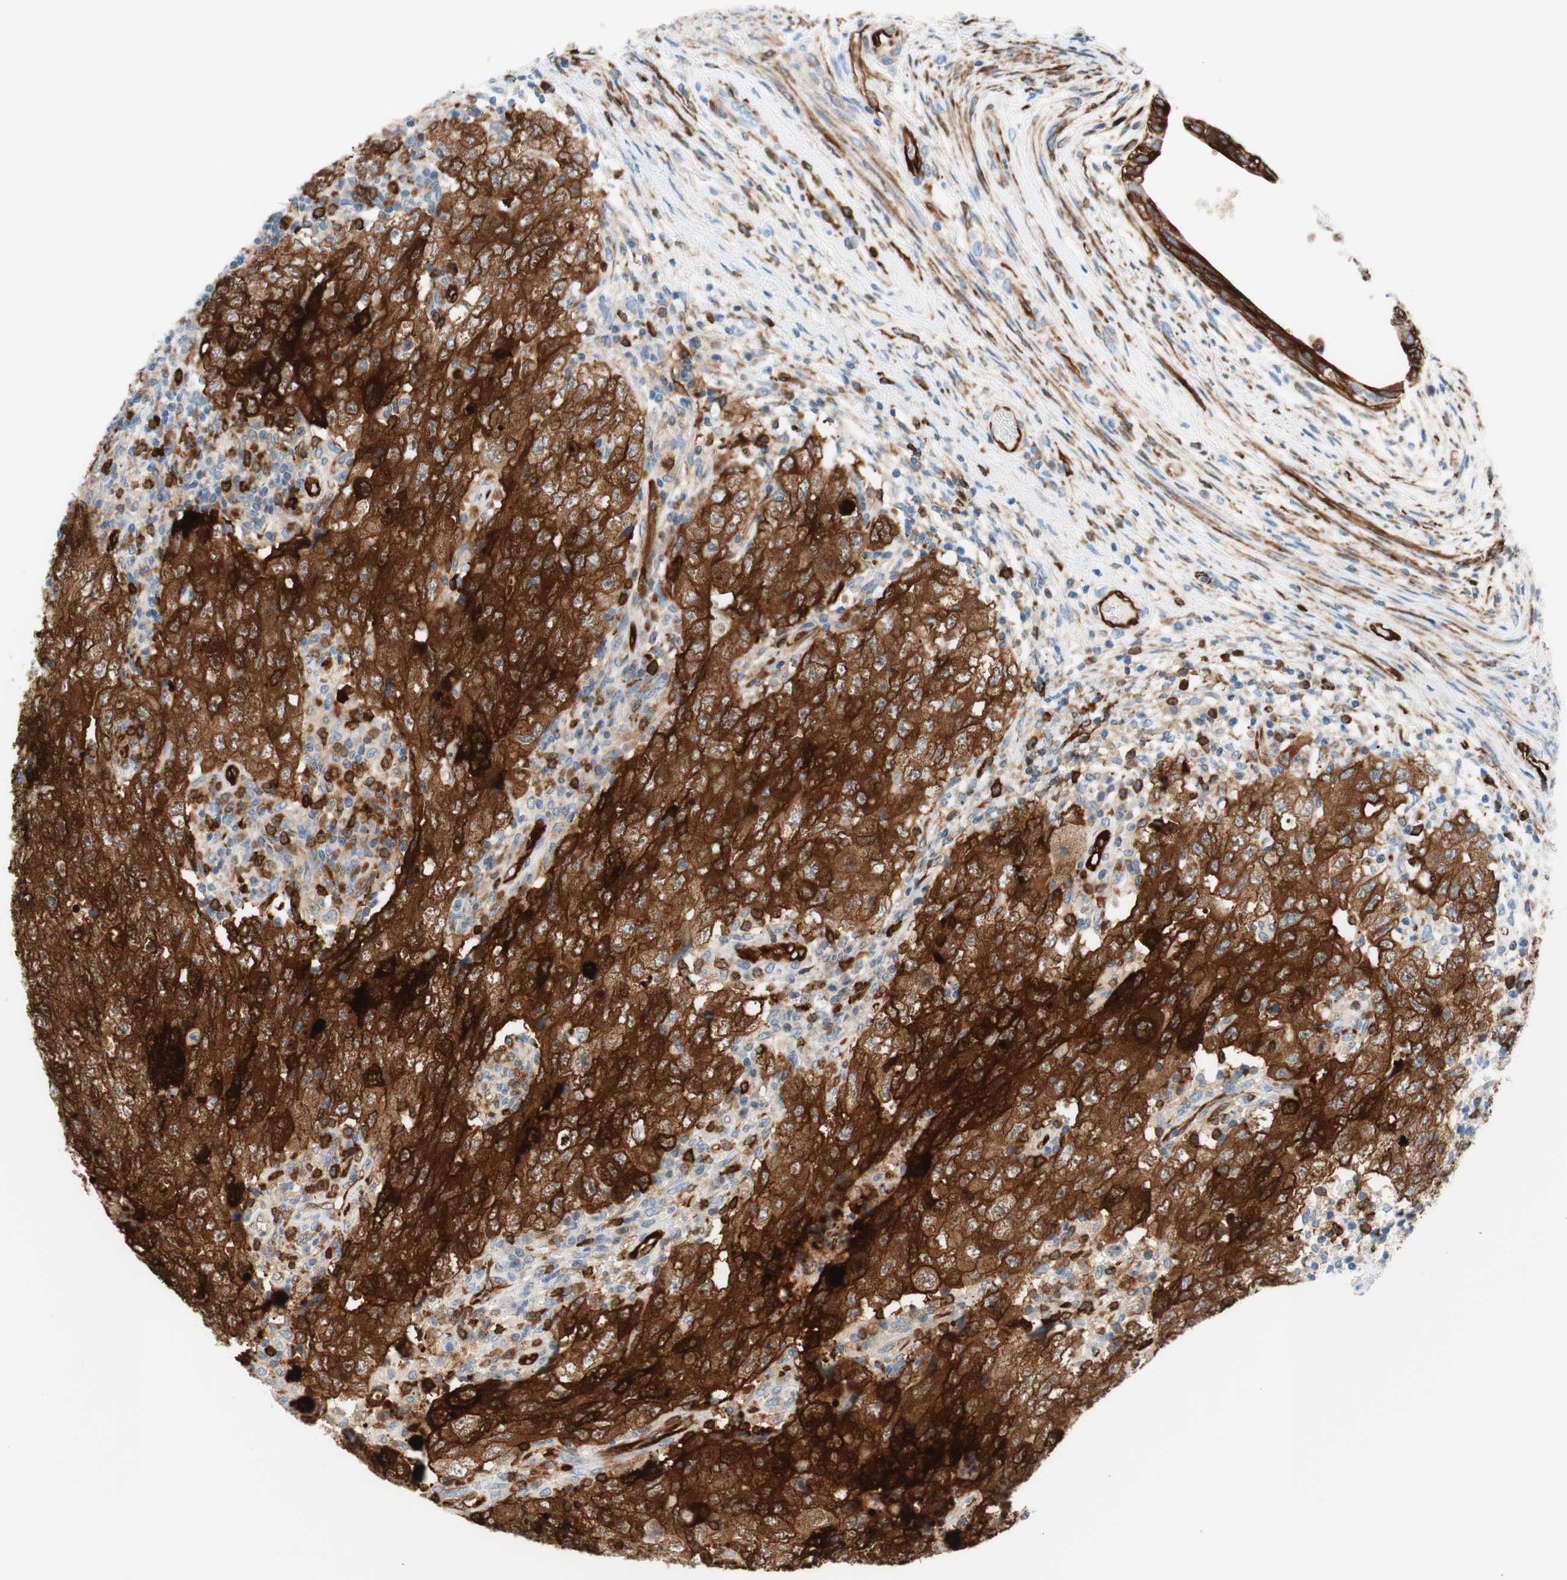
{"staining": {"intensity": "strong", "quantity": "25%-75%", "location": "cytoplasmic/membranous"}, "tissue": "testis cancer", "cell_type": "Tumor cells", "image_type": "cancer", "snomed": [{"axis": "morphology", "description": "Carcinoma, Embryonal, NOS"}, {"axis": "topography", "description": "Testis"}], "caption": "Immunohistochemistry (IHC) staining of embryonal carcinoma (testis), which displays high levels of strong cytoplasmic/membranous expression in approximately 25%-75% of tumor cells indicating strong cytoplasmic/membranous protein expression. The staining was performed using DAB (3,3'-diaminobenzidine) (brown) for protein detection and nuclei were counterstained in hematoxylin (blue).", "gene": "STMN1", "patient": {"sex": "male", "age": 26}}